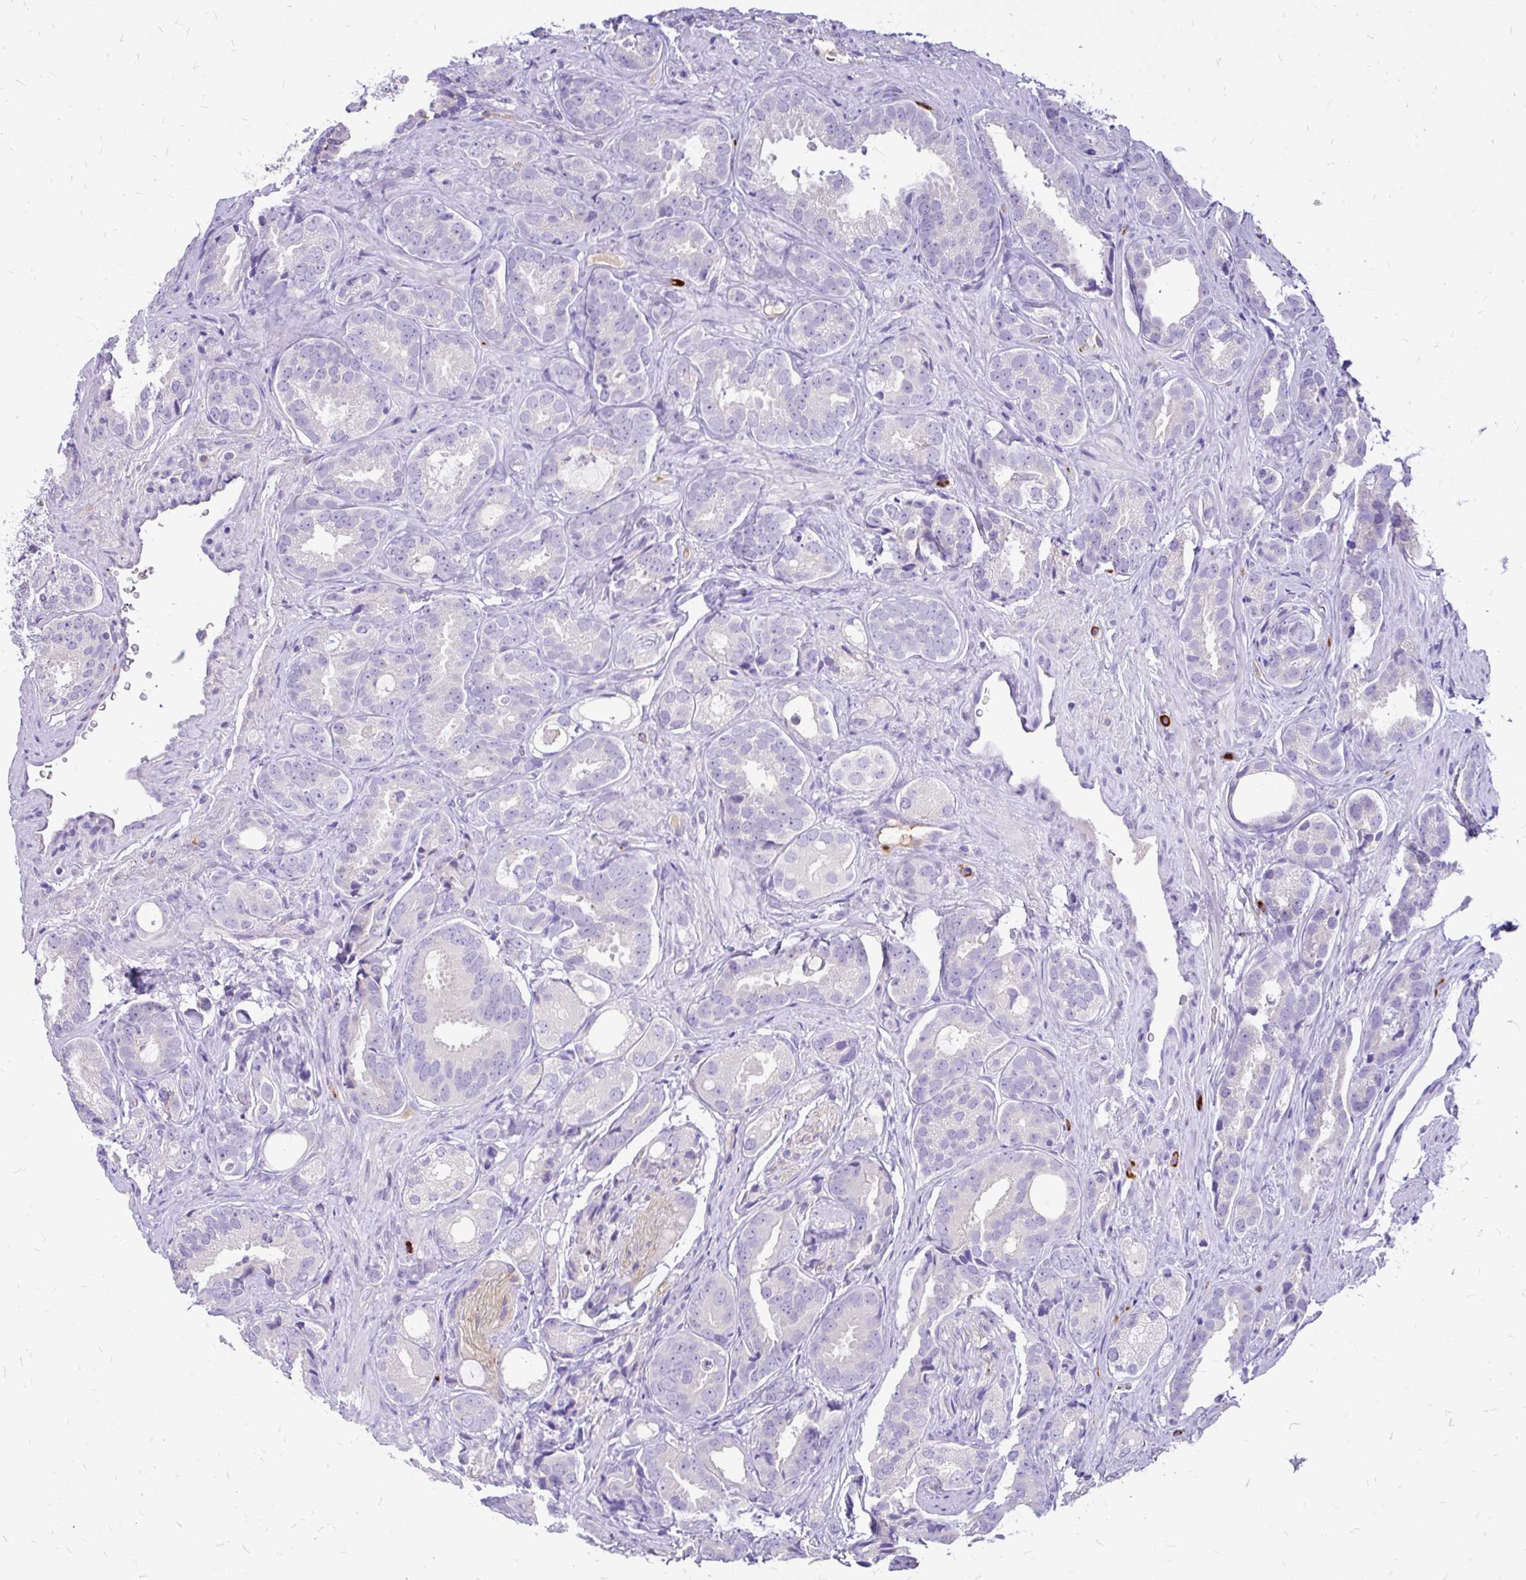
{"staining": {"intensity": "negative", "quantity": "none", "location": "none"}, "tissue": "prostate cancer", "cell_type": "Tumor cells", "image_type": "cancer", "snomed": [{"axis": "morphology", "description": "Adenocarcinoma, High grade"}, {"axis": "topography", "description": "Prostate"}], "caption": "IHC micrograph of human high-grade adenocarcinoma (prostate) stained for a protein (brown), which exhibits no expression in tumor cells.", "gene": "MAP1LC3A", "patient": {"sex": "male", "age": 71}}